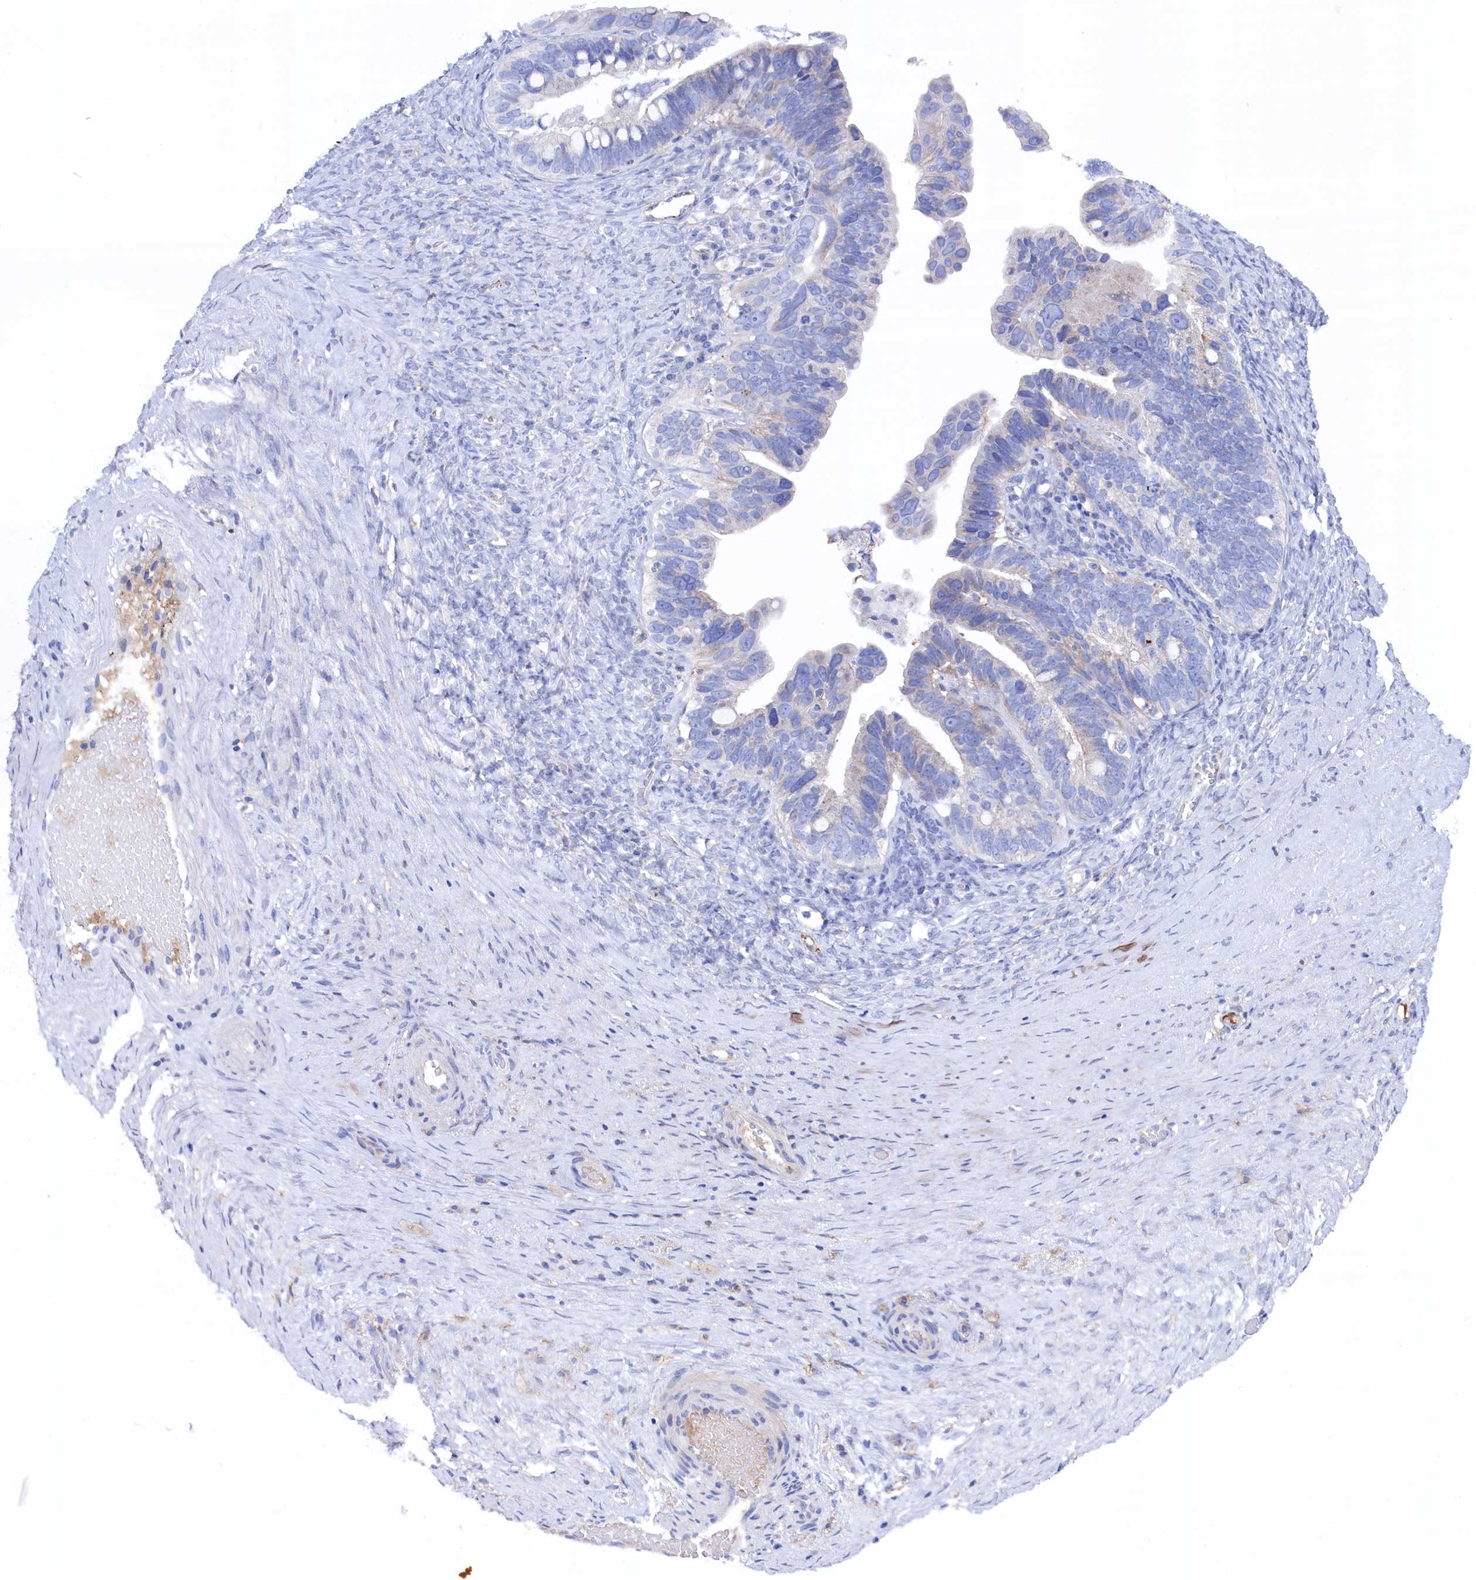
{"staining": {"intensity": "negative", "quantity": "none", "location": "none"}, "tissue": "ovarian cancer", "cell_type": "Tumor cells", "image_type": "cancer", "snomed": [{"axis": "morphology", "description": "Cystadenocarcinoma, serous, NOS"}, {"axis": "topography", "description": "Ovary"}], "caption": "High magnification brightfield microscopy of serous cystadenocarcinoma (ovarian) stained with DAB (3,3'-diaminobenzidine) (brown) and counterstained with hematoxylin (blue): tumor cells show no significant expression.", "gene": "C12orf73", "patient": {"sex": "female", "age": 56}}